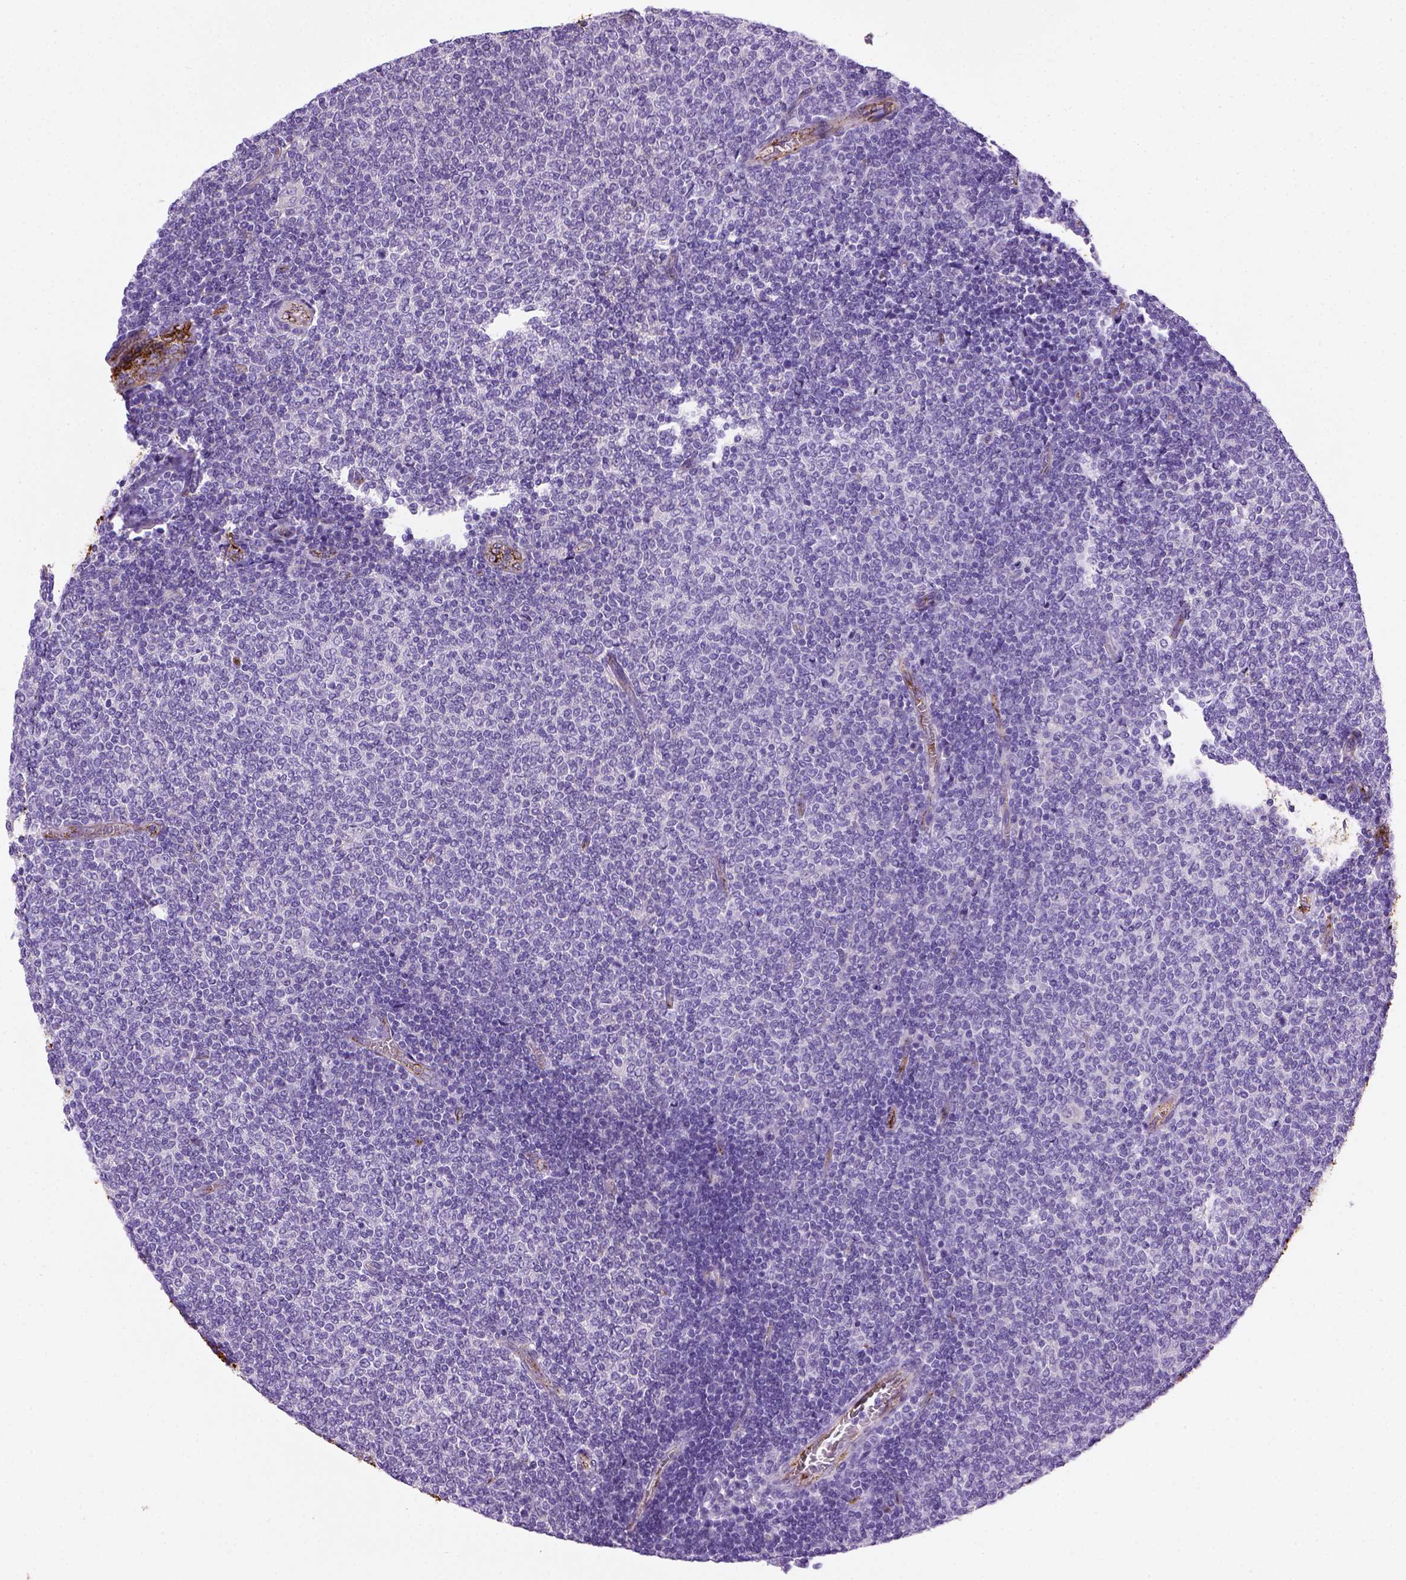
{"staining": {"intensity": "negative", "quantity": "none", "location": "none"}, "tissue": "lymphoma", "cell_type": "Tumor cells", "image_type": "cancer", "snomed": [{"axis": "morphology", "description": "Malignant lymphoma, non-Hodgkin's type, Low grade"}, {"axis": "topography", "description": "Lymph node"}], "caption": "This is an immunohistochemistry (IHC) micrograph of low-grade malignant lymphoma, non-Hodgkin's type. There is no expression in tumor cells.", "gene": "VWF", "patient": {"sex": "male", "age": 52}}